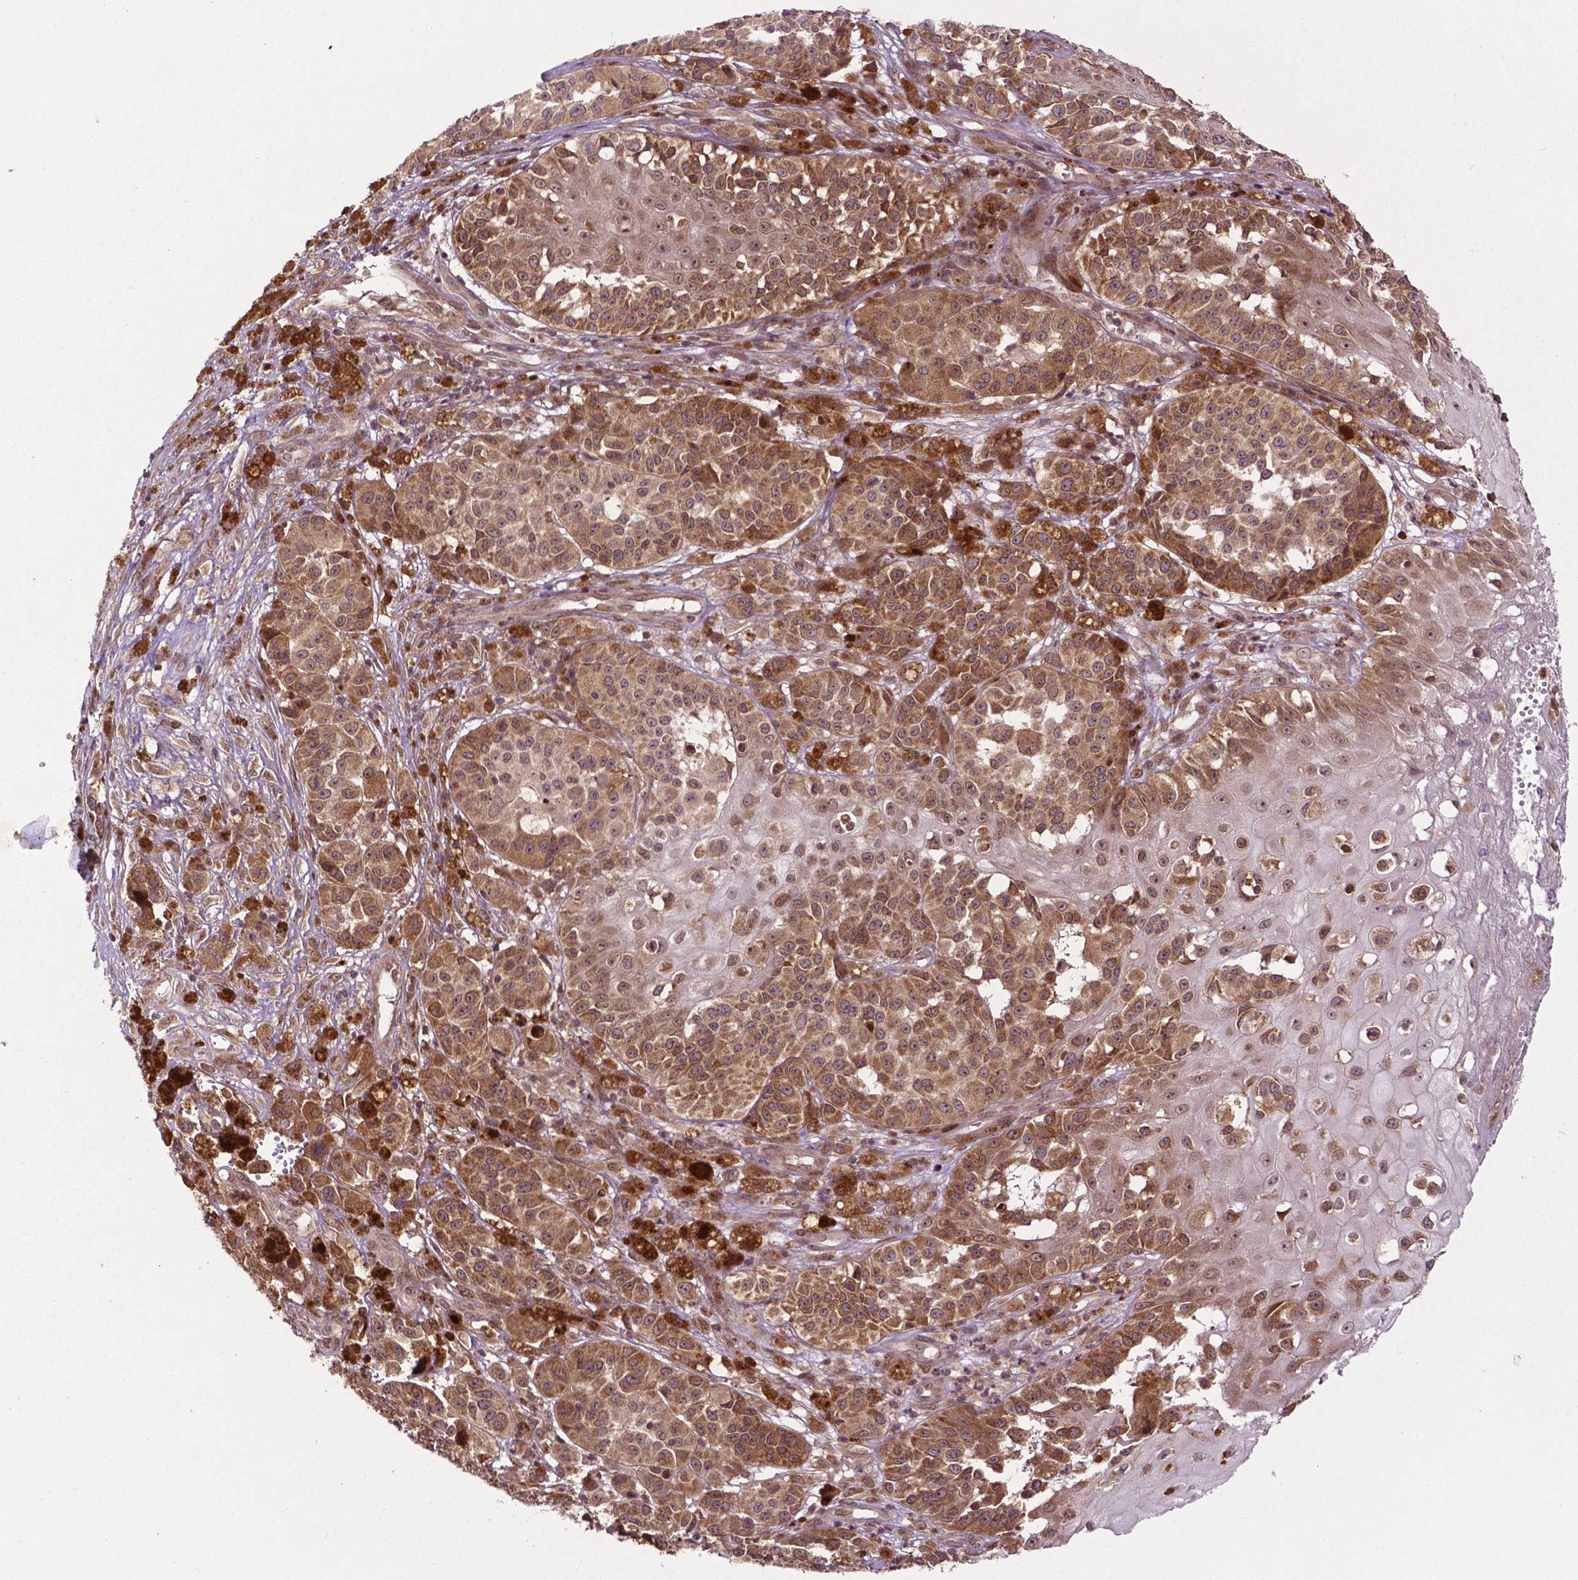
{"staining": {"intensity": "moderate", "quantity": ">75%", "location": "cytoplasmic/membranous"}, "tissue": "melanoma", "cell_type": "Tumor cells", "image_type": "cancer", "snomed": [{"axis": "morphology", "description": "Malignant melanoma, NOS"}, {"axis": "topography", "description": "Skin"}], "caption": "Protein staining demonstrates moderate cytoplasmic/membranous staining in about >75% of tumor cells in malignant melanoma.", "gene": "TMX2", "patient": {"sex": "female", "age": 58}}